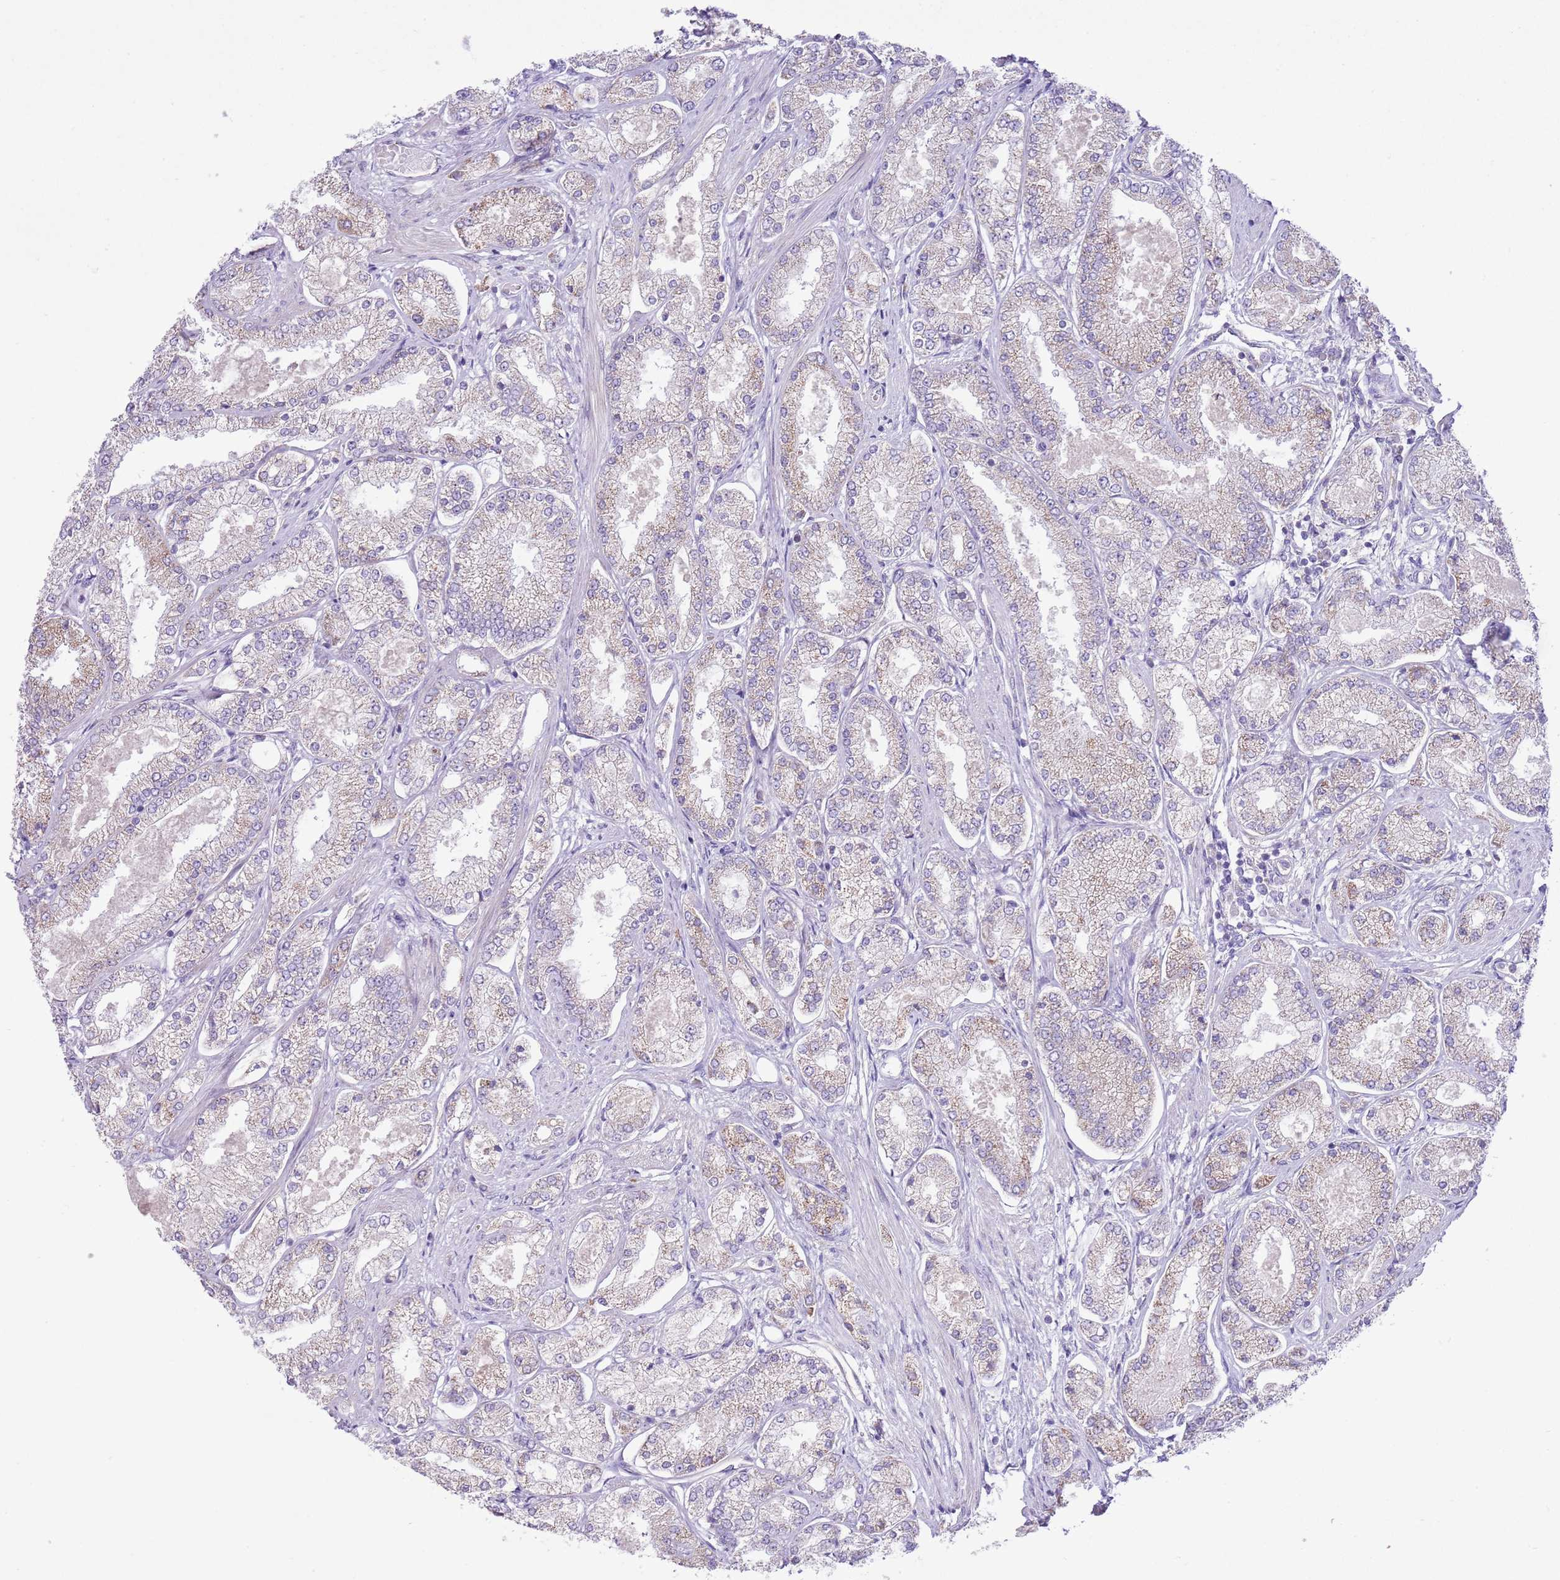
{"staining": {"intensity": "weak", "quantity": "25%-75%", "location": "cytoplasmic/membranous"}, "tissue": "prostate cancer", "cell_type": "Tumor cells", "image_type": "cancer", "snomed": [{"axis": "morphology", "description": "Adenocarcinoma, High grade"}, {"axis": "topography", "description": "Prostate"}], "caption": "Protein expression analysis of human prostate high-grade adenocarcinoma reveals weak cytoplasmic/membranous staining in approximately 25%-75% of tumor cells.", "gene": "OAZ2", "patient": {"sex": "male", "age": 69}}